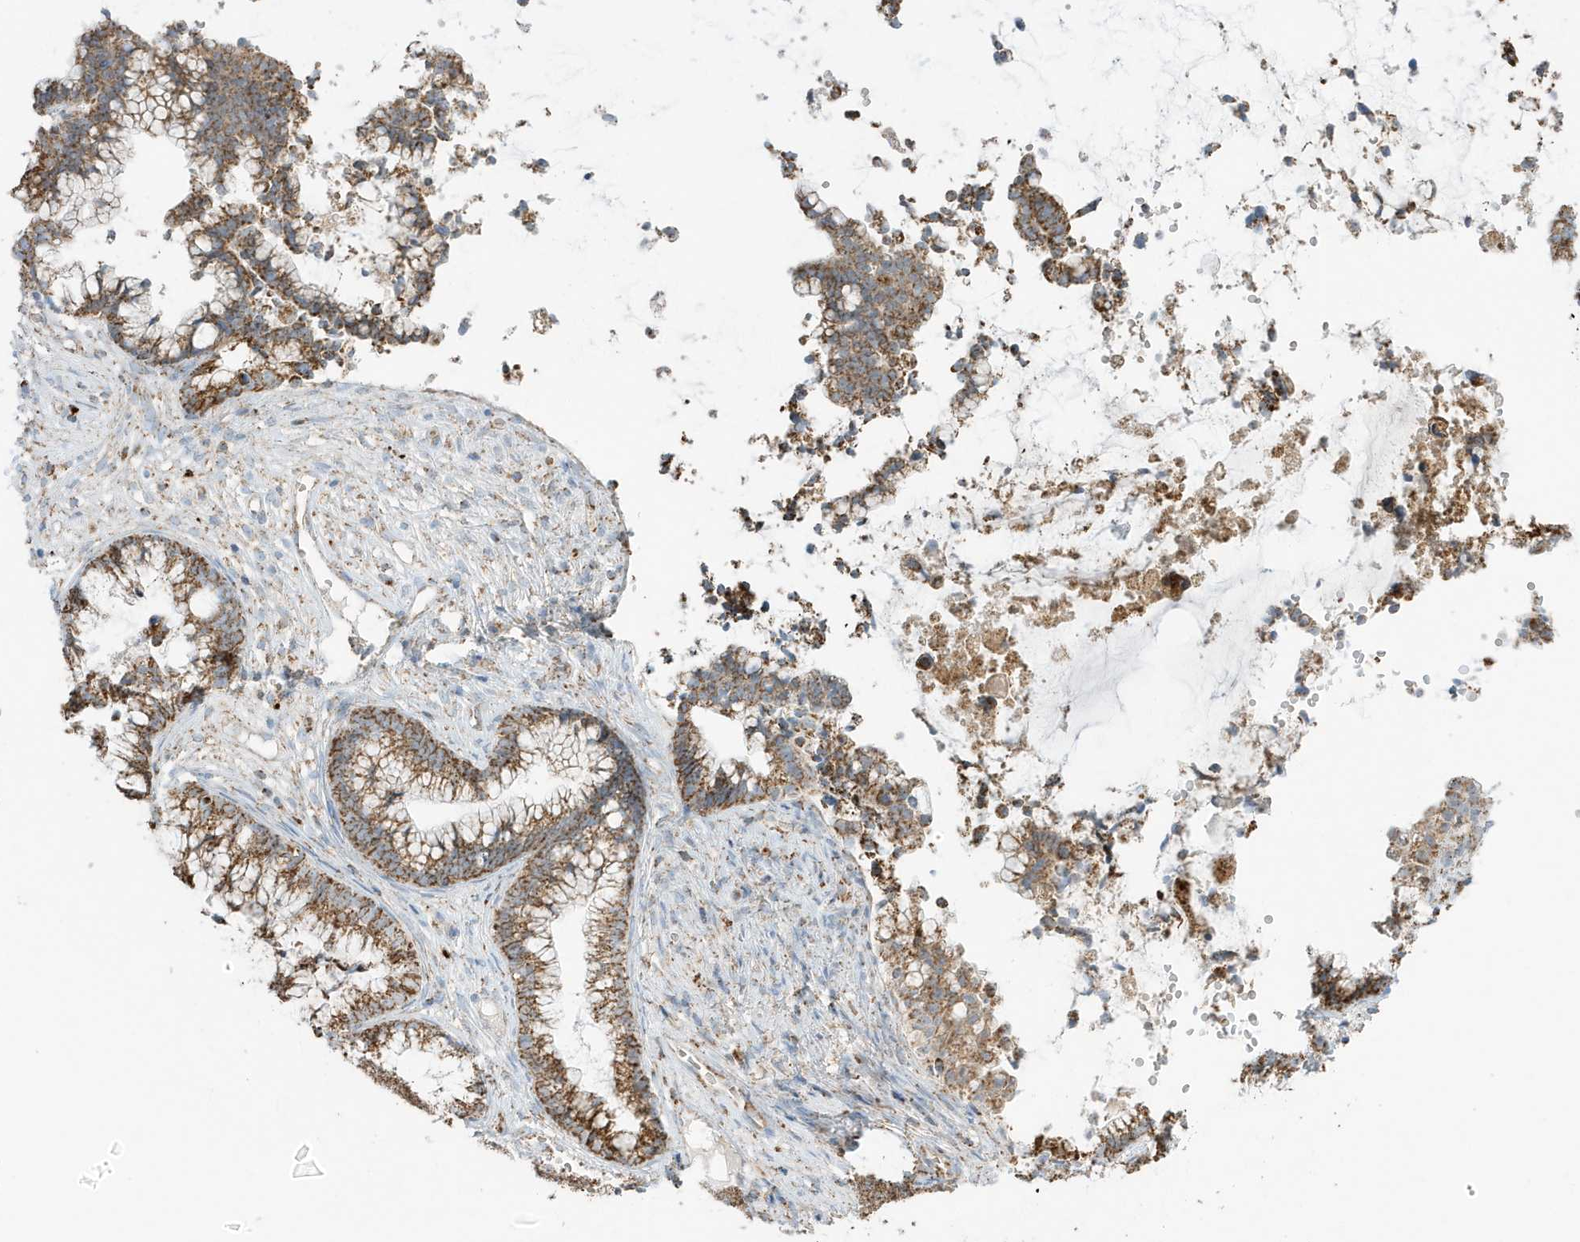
{"staining": {"intensity": "moderate", "quantity": ">75%", "location": "cytoplasmic/membranous"}, "tissue": "cervical cancer", "cell_type": "Tumor cells", "image_type": "cancer", "snomed": [{"axis": "morphology", "description": "Adenocarcinoma, NOS"}, {"axis": "topography", "description": "Cervix"}], "caption": "Adenocarcinoma (cervical) stained with immunohistochemistry (IHC) reveals moderate cytoplasmic/membranous positivity in about >75% of tumor cells.", "gene": "ATP5ME", "patient": {"sex": "female", "age": 44}}